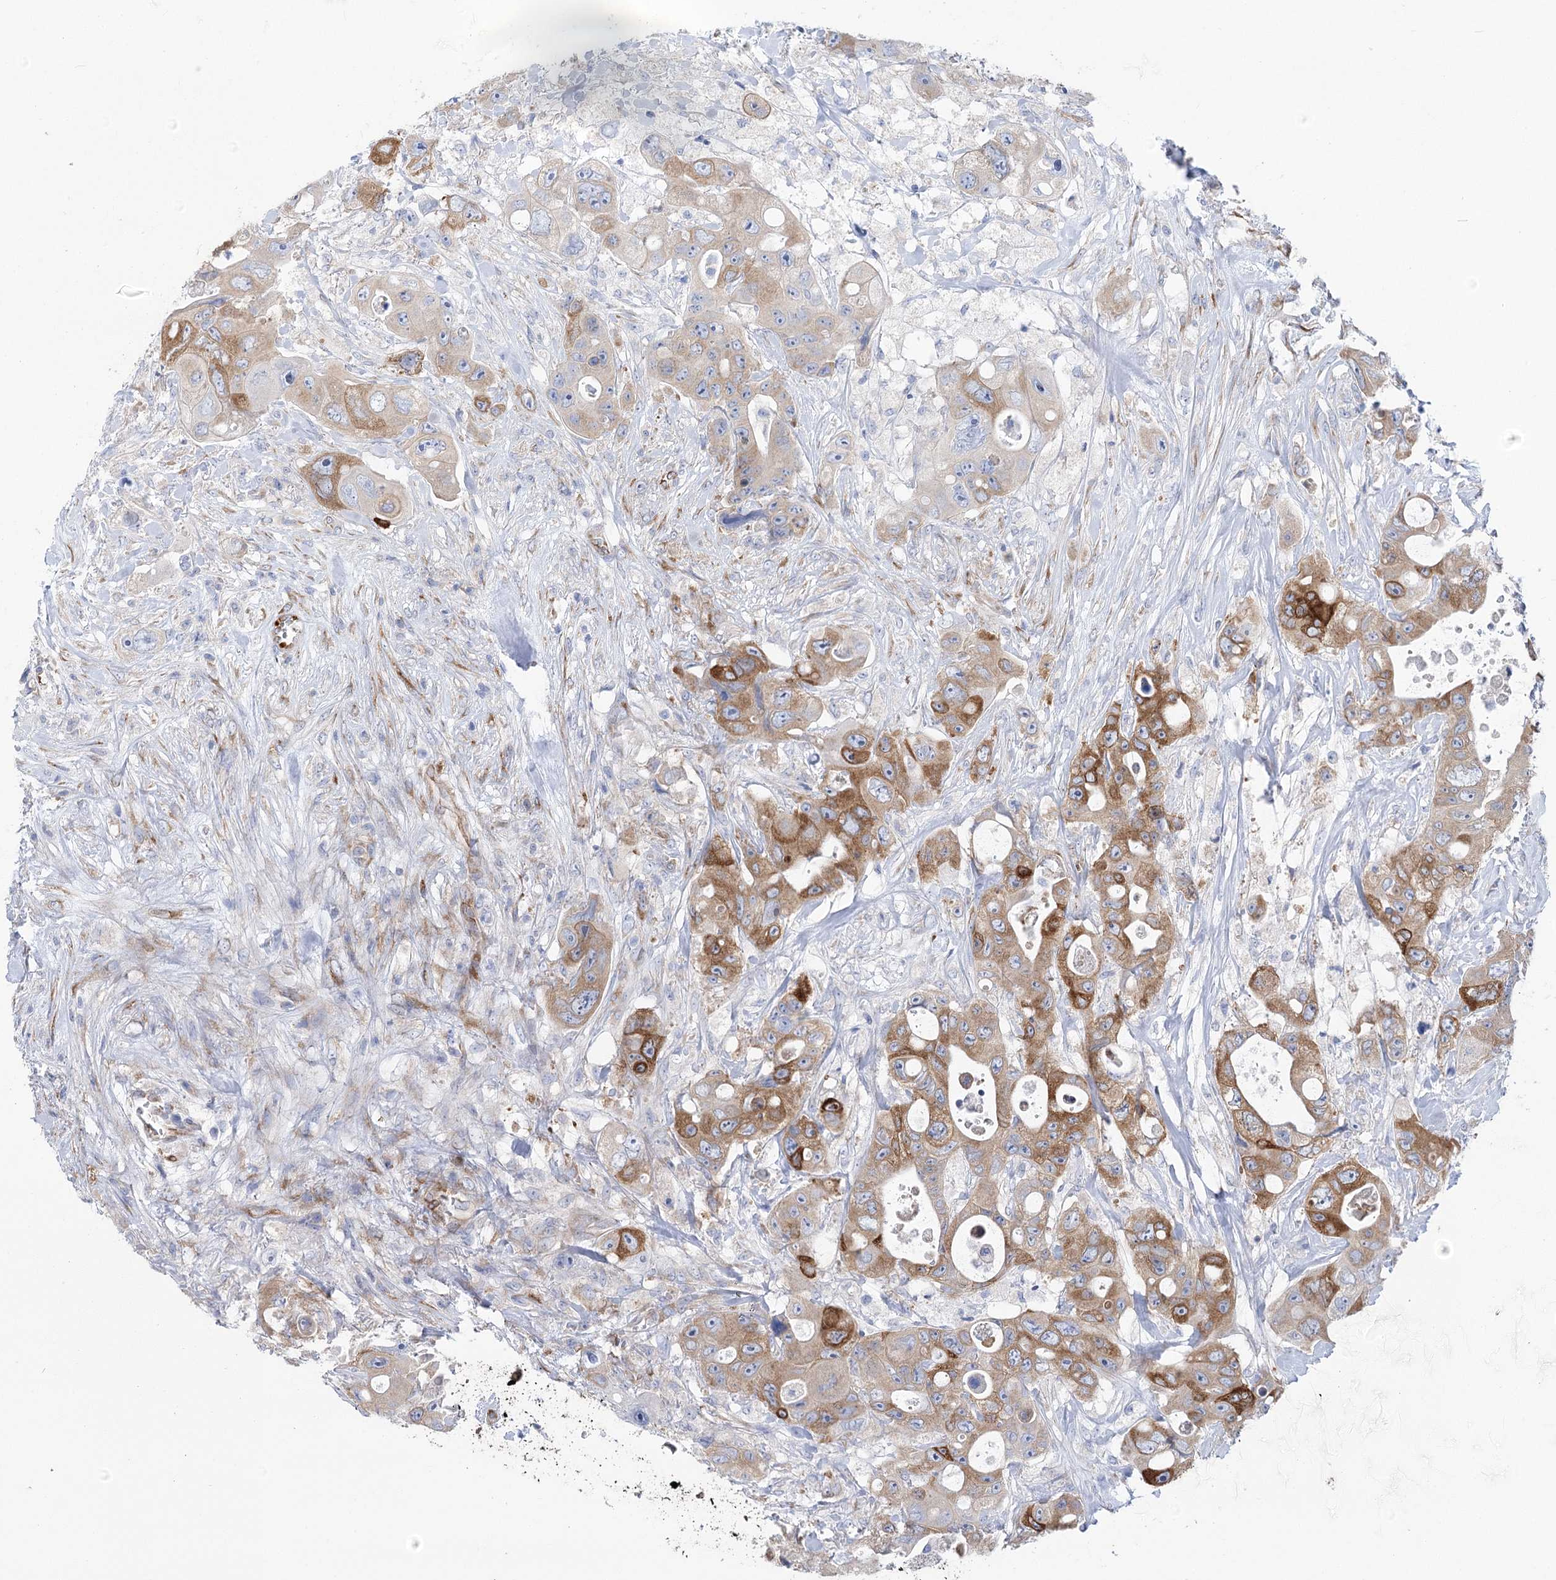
{"staining": {"intensity": "moderate", "quantity": ">75%", "location": "cytoplasmic/membranous"}, "tissue": "colorectal cancer", "cell_type": "Tumor cells", "image_type": "cancer", "snomed": [{"axis": "morphology", "description": "Adenocarcinoma, NOS"}, {"axis": "topography", "description": "Colon"}], "caption": "Protein staining reveals moderate cytoplasmic/membranous positivity in approximately >75% of tumor cells in colorectal cancer (adenocarcinoma).", "gene": "YTHDC2", "patient": {"sex": "female", "age": 46}}